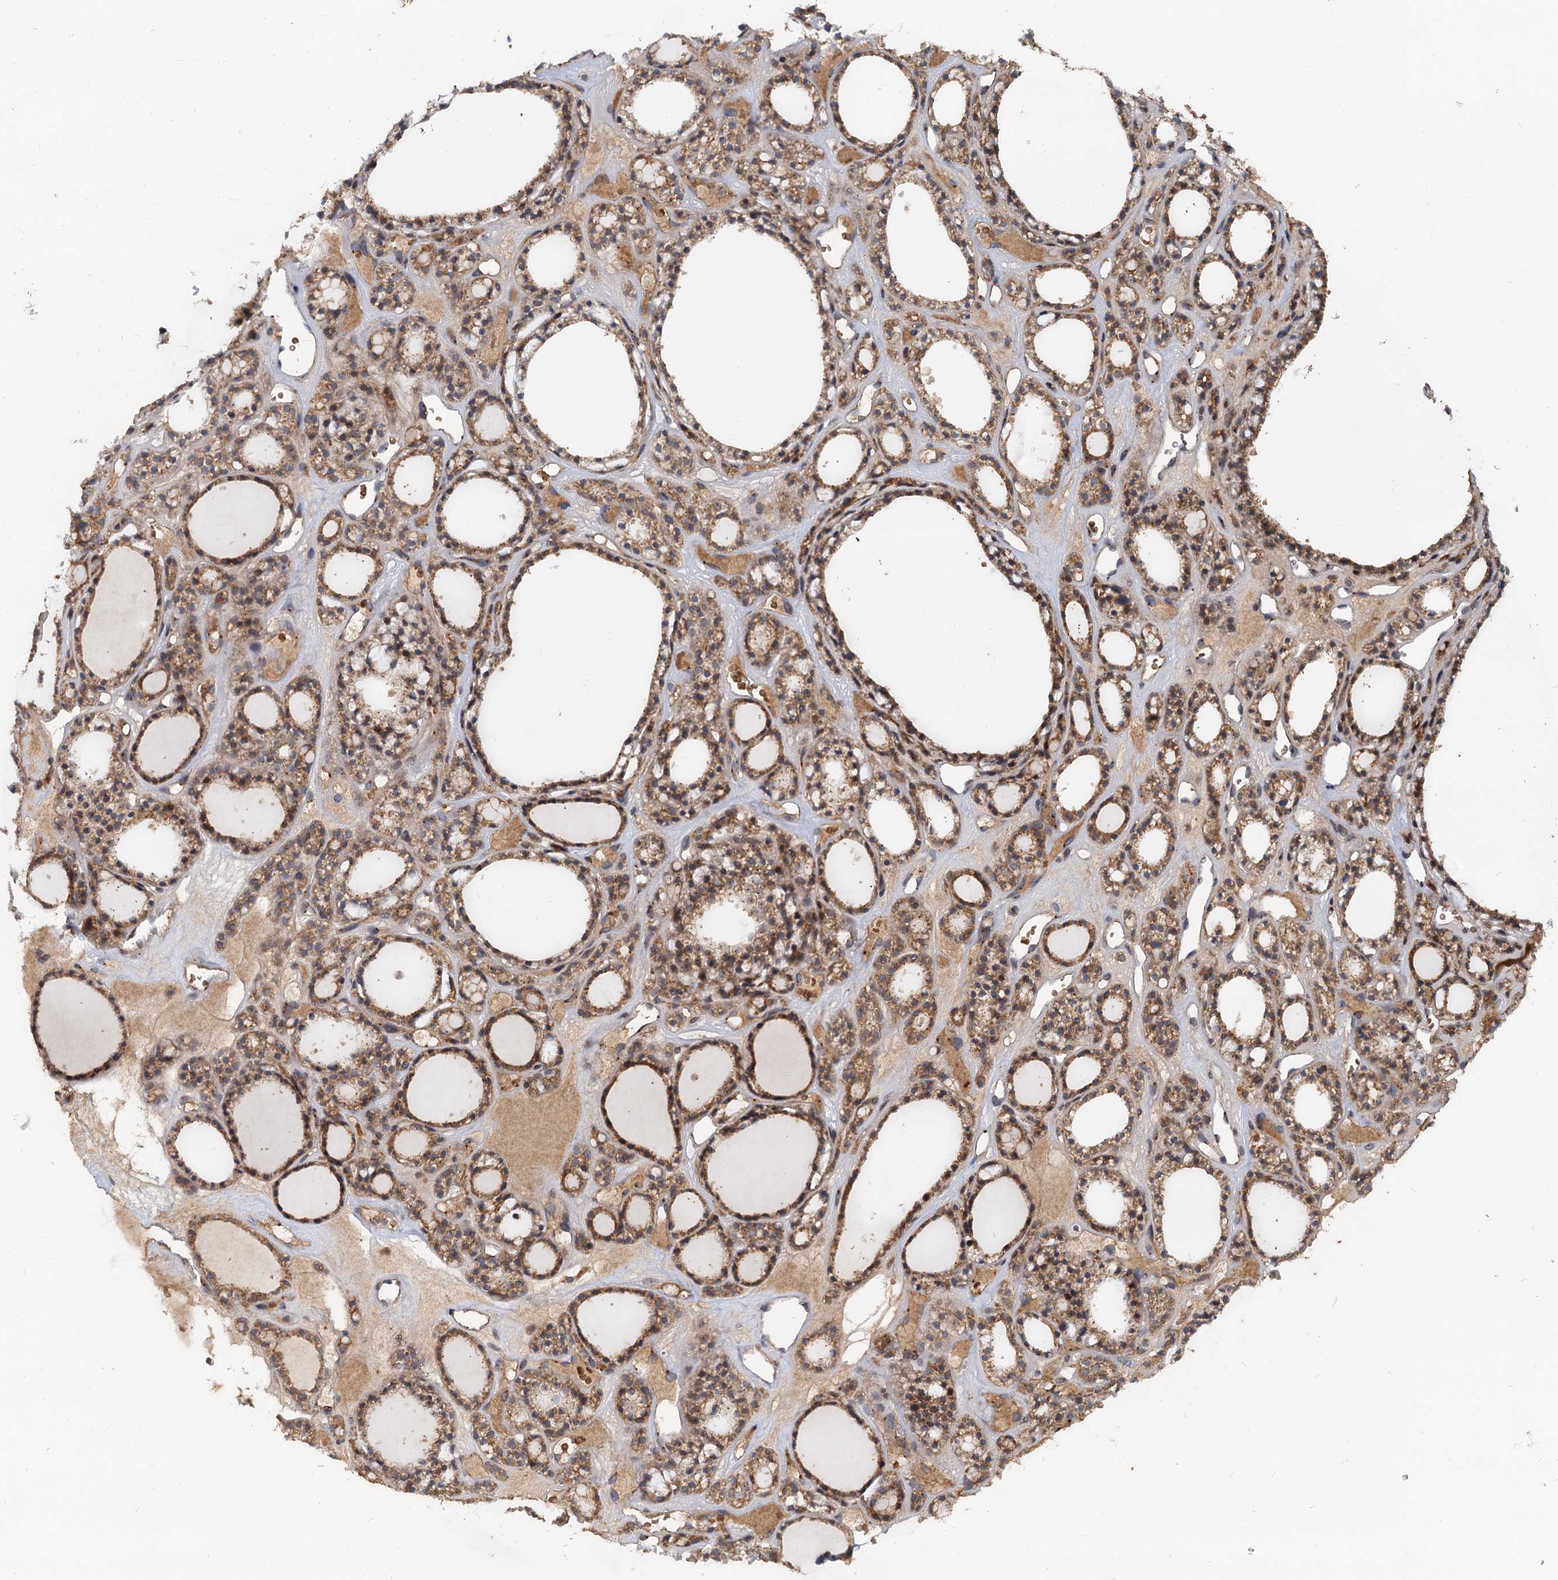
{"staining": {"intensity": "moderate", "quantity": ">75%", "location": "cytoplasmic/membranous"}, "tissue": "thyroid gland", "cell_type": "Glandular cells", "image_type": "normal", "snomed": [{"axis": "morphology", "description": "Normal tissue, NOS"}, {"axis": "topography", "description": "Thyroid gland"}], "caption": "Glandular cells exhibit medium levels of moderate cytoplasmic/membranous expression in approximately >75% of cells in benign thyroid gland. The staining is performed using DAB (3,3'-diaminobenzidine) brown chromogen to label protein expression. The nuclei are counter-stained blue using hematoxylin.", "gene": "CEP68", "patient": {"sex": "female", "age": 28}}